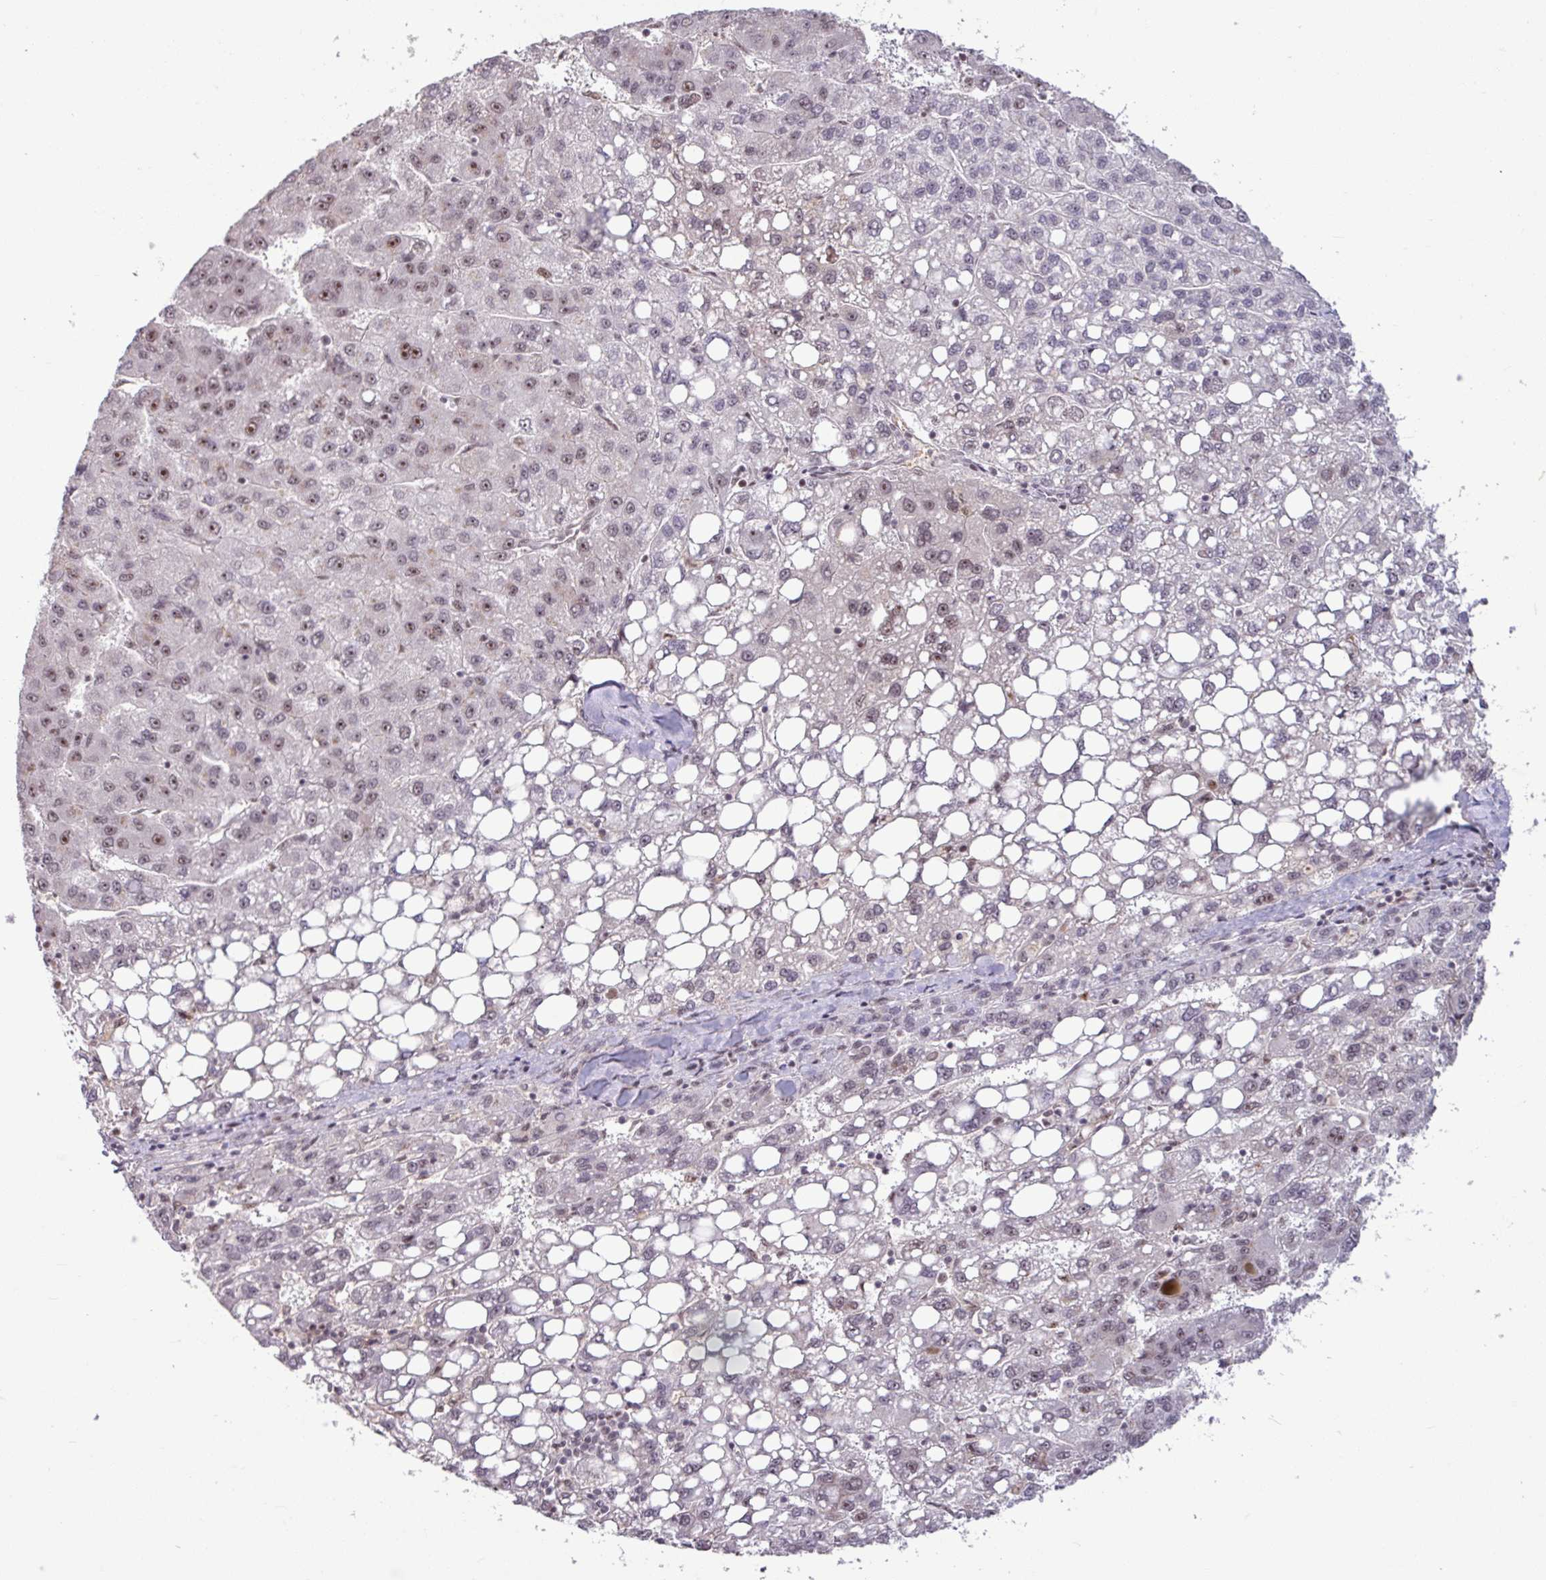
{"staining": {"intensity": "moderate", "quantity": "25%-75%", "location": "nuclear"}, "tissue": "liver cancer", "cell_type": "Tumor cells", "image_type": "cancer", "snomed": [{"axis": "morphology", "description": "Carcinoma, Hepatocellular, NOS"}, {"axis": "topography", "description": "Liver"}], "caption": "Liver cancer (hepatocellular carcinoma) stained with a brown dye shows moderate nuclear positive staining in about 25%-75% of tumor cells.", "gene": "TDG", "patient": {"sex": "female", "age": 82}}